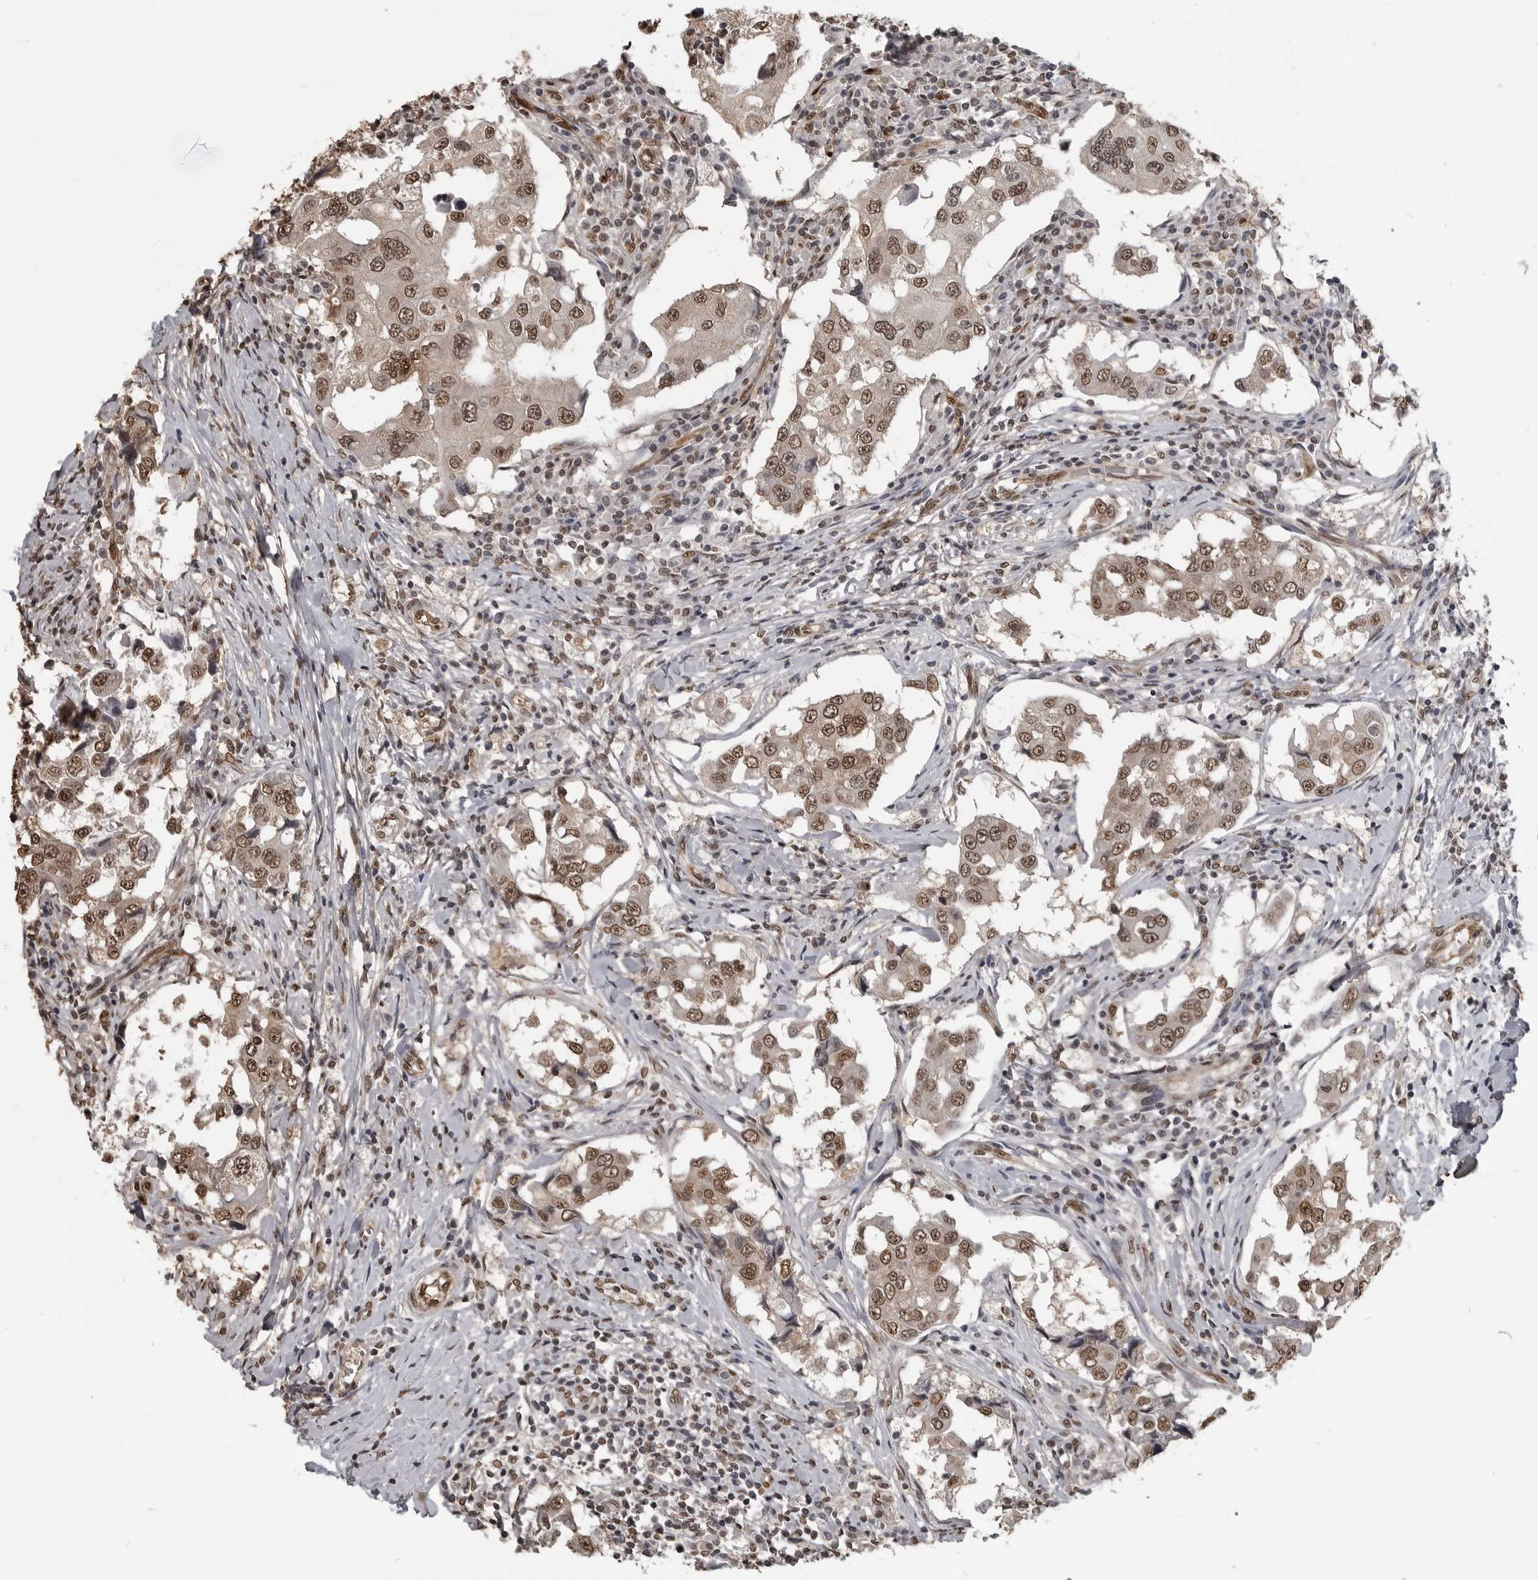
{"staining": {"intensity": "moderate", "quantity": ">75%", "location": "nuclear"}, "tissue": "breast cancer", "cell_type": "Tumor cells", "image_type": "cancer", "snomed": [{"axis": "morphology", "description": "Duct carcinoma"}, {"axis": "topography", "description": "Breast"}], "caption": "Brown immunohistochemical staining in human breast invasive ductal carcinoma exhibits moderate nuclear staining in approximately >75% of tumor cells. (Brightfield microscopy of DAB IHC at high magnification).", "gene": "SMAD2", "patient": {"sex": "female", "age": 27}}